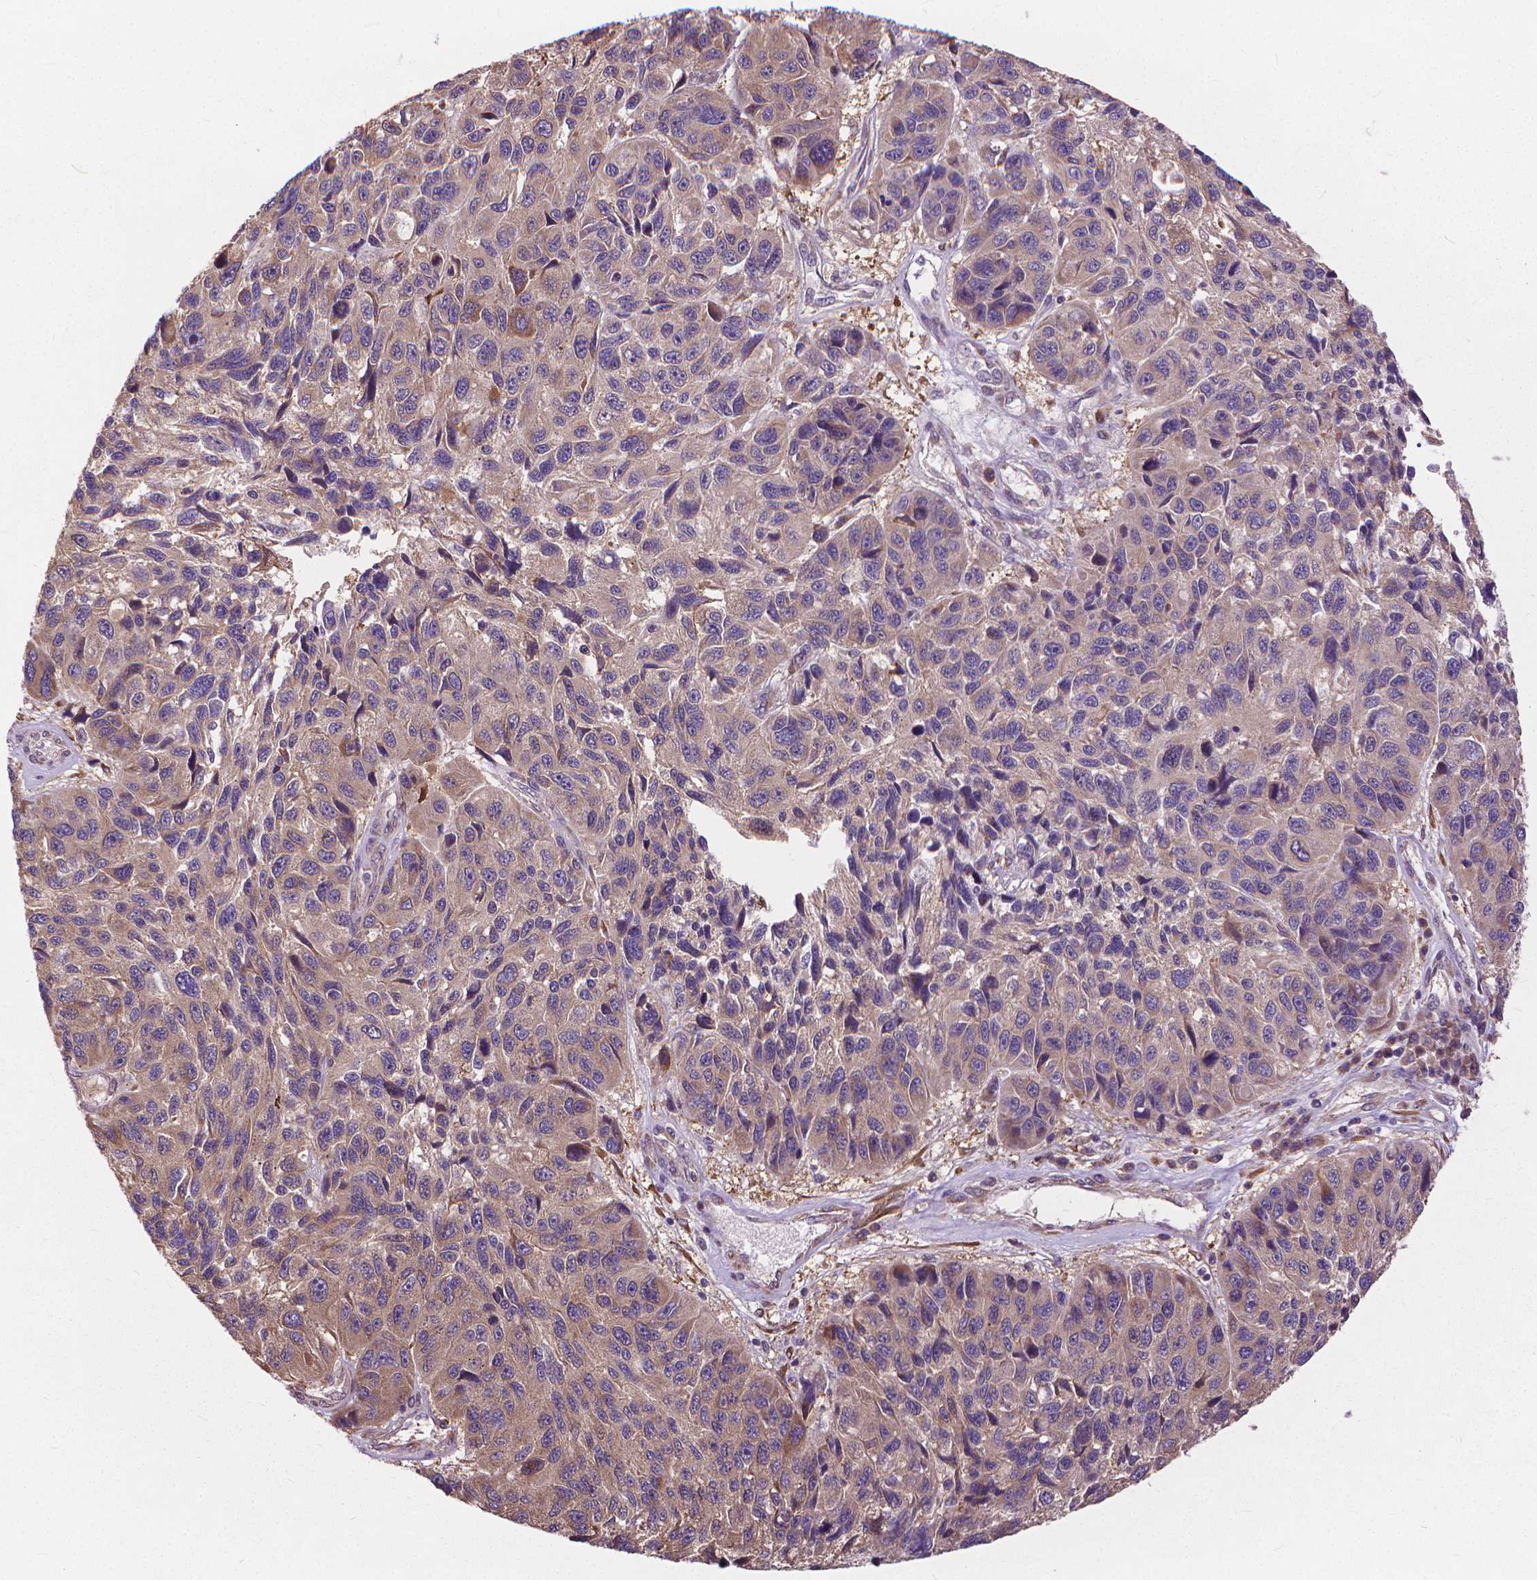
{"staining": {"intensity": "weak", "quantity": "<25%", "location": "cytoplasmic/membranous"}, "tissue": "melanoma", "cell_type": "Tumor cells", "image_type": "cancer", "snomed": [{"axis": "morphology", "description": "Malignant melanoma, NOS"}, {"axis": "topography", "description": "Skin"}], "caption": "An image of malignant melanoma stained for a protein reveals no brown staining in tumor cells.", "gene": "NUDT1", "patient": {"sex": "male", "age": 53}}